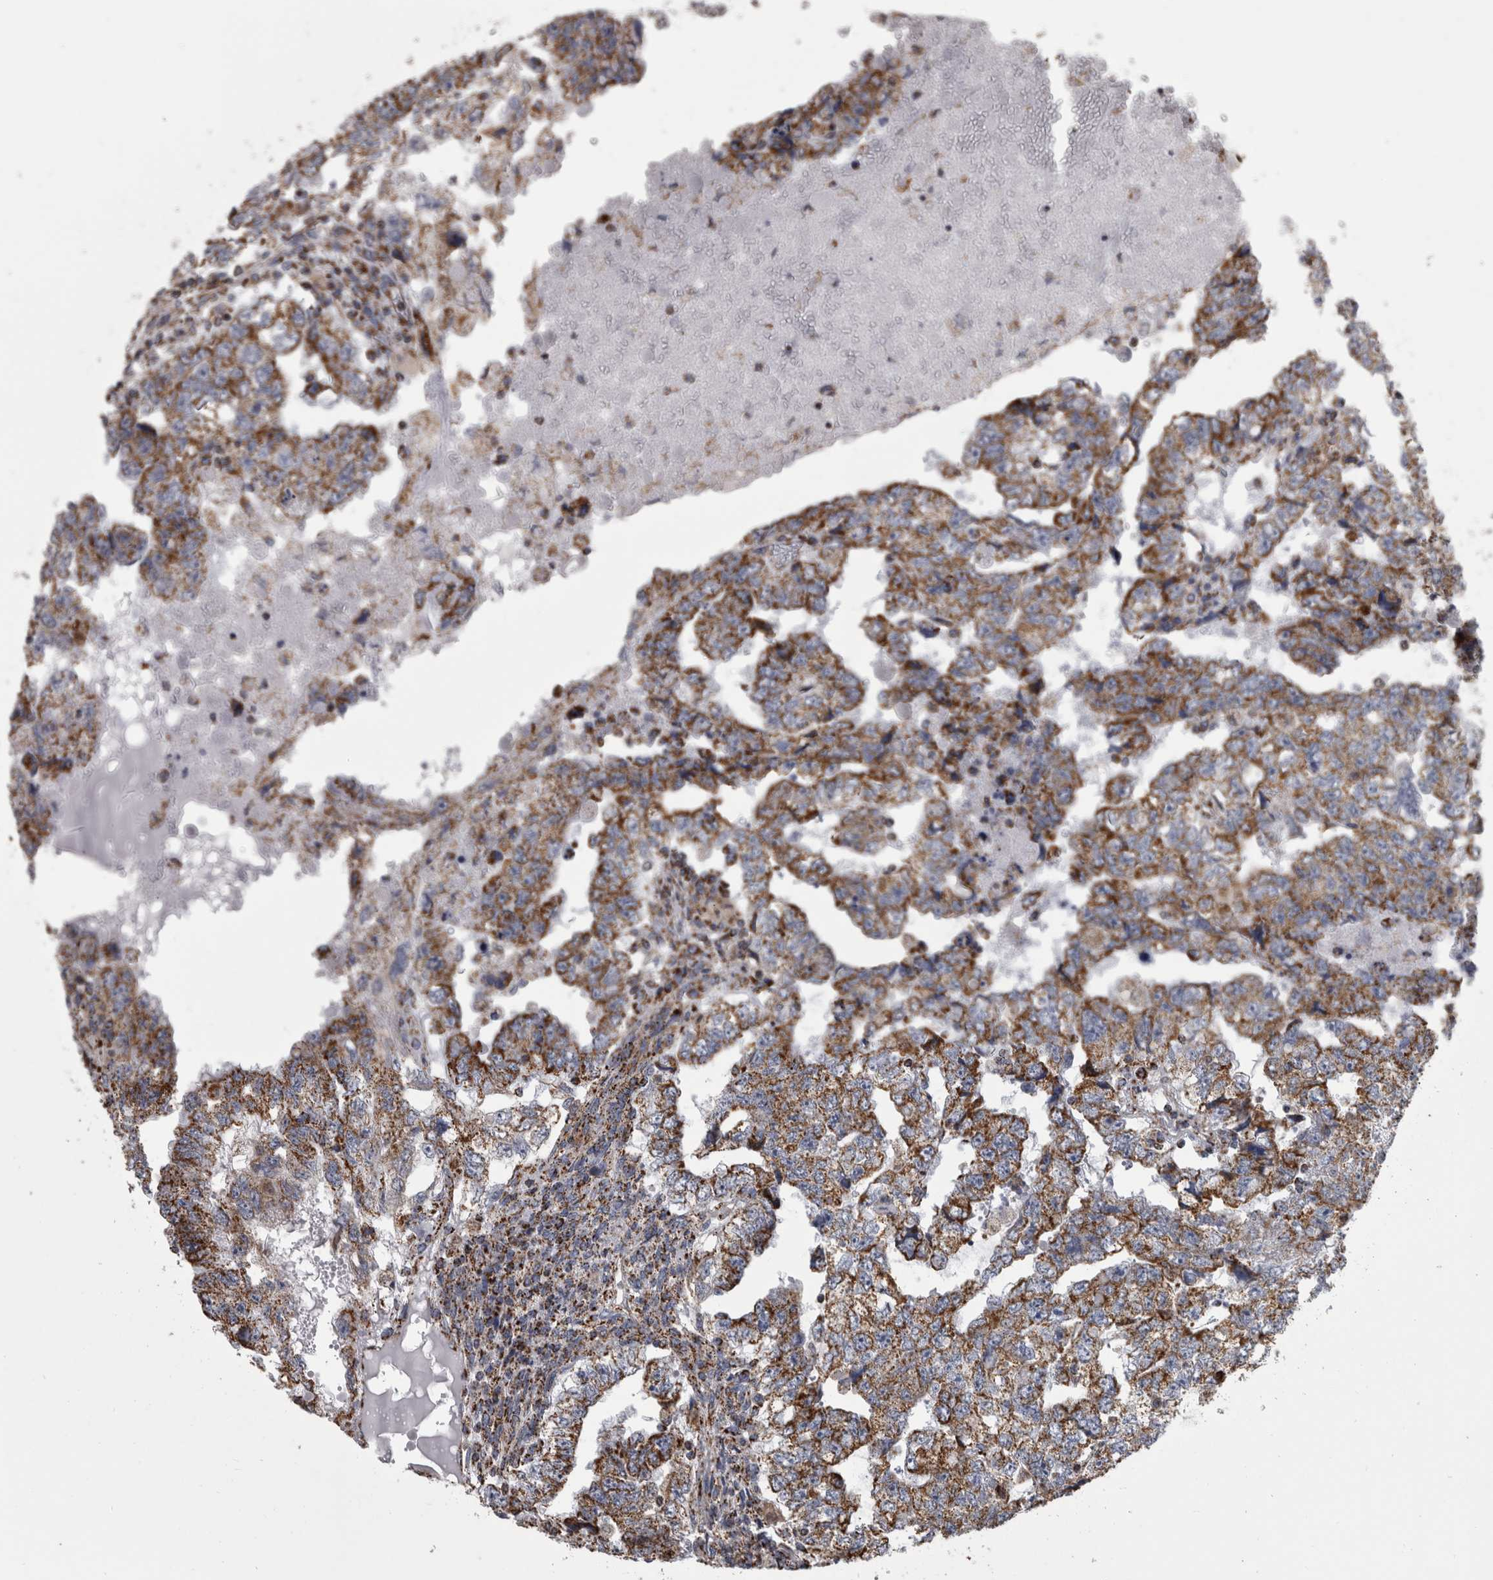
{"staining": {"intensity": "strong", "quantity": ">75%", "location": "cytoplasmic/membranous"}, "tissue": "testis cancer", "cell_type": "Tumor cells", "image_type": "cancer", "snomed": [{"axis": "morphology", "description": "Carcinoma, Embryonal, NOS"}, {"axis": "topography", "description": "Testis"}], "caption": "Testis cancer (embryonal carcinoma) stained with DAB (3,3'-diaminobenzidine) immunohistochemistry (IHC) exhibits high levels of strong cytoplasmic/membranous staining in approximately >75% of tumor cells.", "gene": "MDH2", "patient": {"sex": "male", "age": 36}}